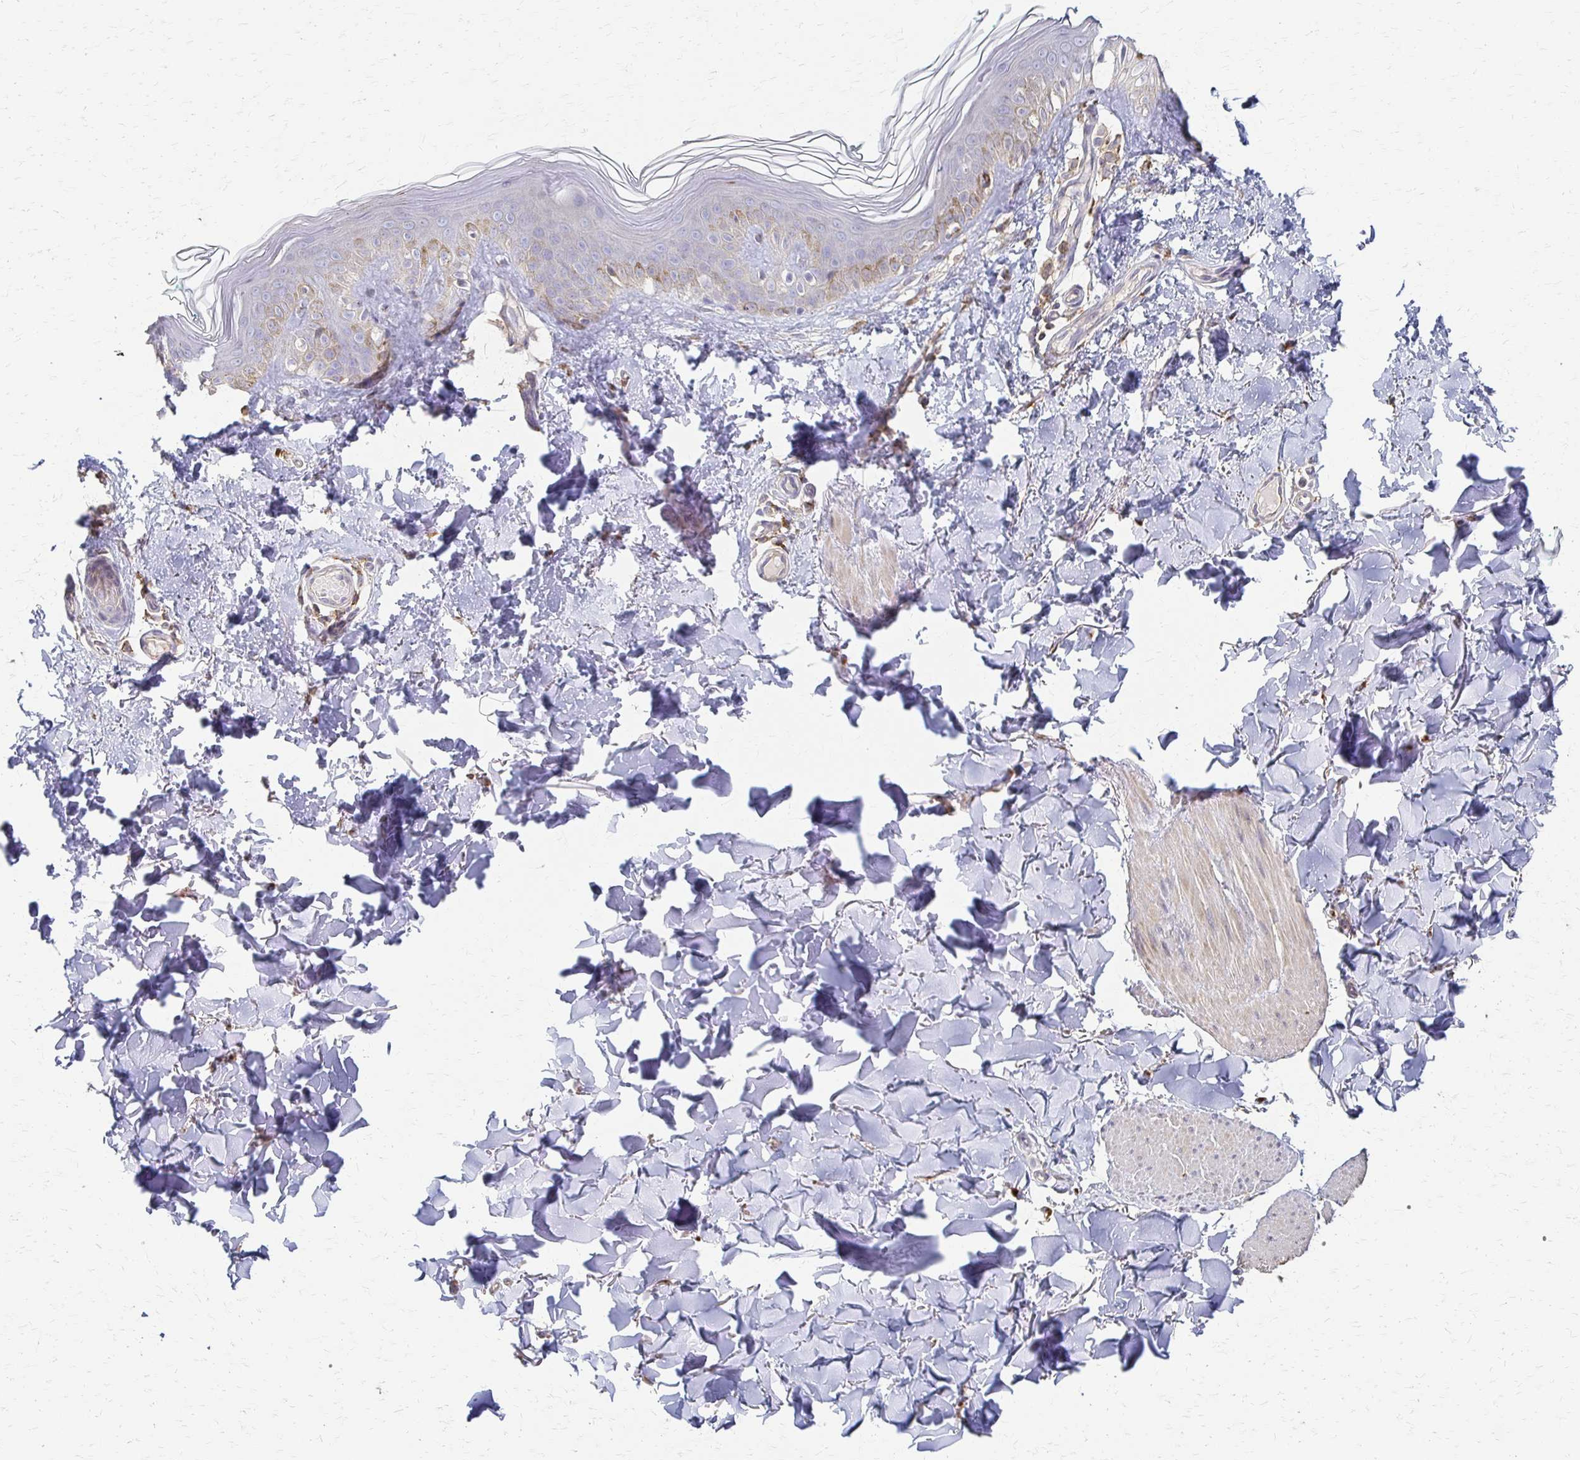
{"staining": {"intensity": "weak", "quantity": "<25%", "location": "cytoplasmic/membranous"}, "tissue": "skin", "cell_type": "Fibroblasts", "image_type": "normal", "snomed": [{"axis": "morphology", "description": "Normal tissue, NOS"}, {"axis": "topography", "description": "Skin"}, {"axis": "topography", "description": "Peripheral nerve tissue"}], "caption": "There is no significant expression in fibroblasts of skin. (DAB IHC with hematoxylin counter stain).", "gene": "C1QTNF7", "patient": {"sex": "female", "age": 45}}